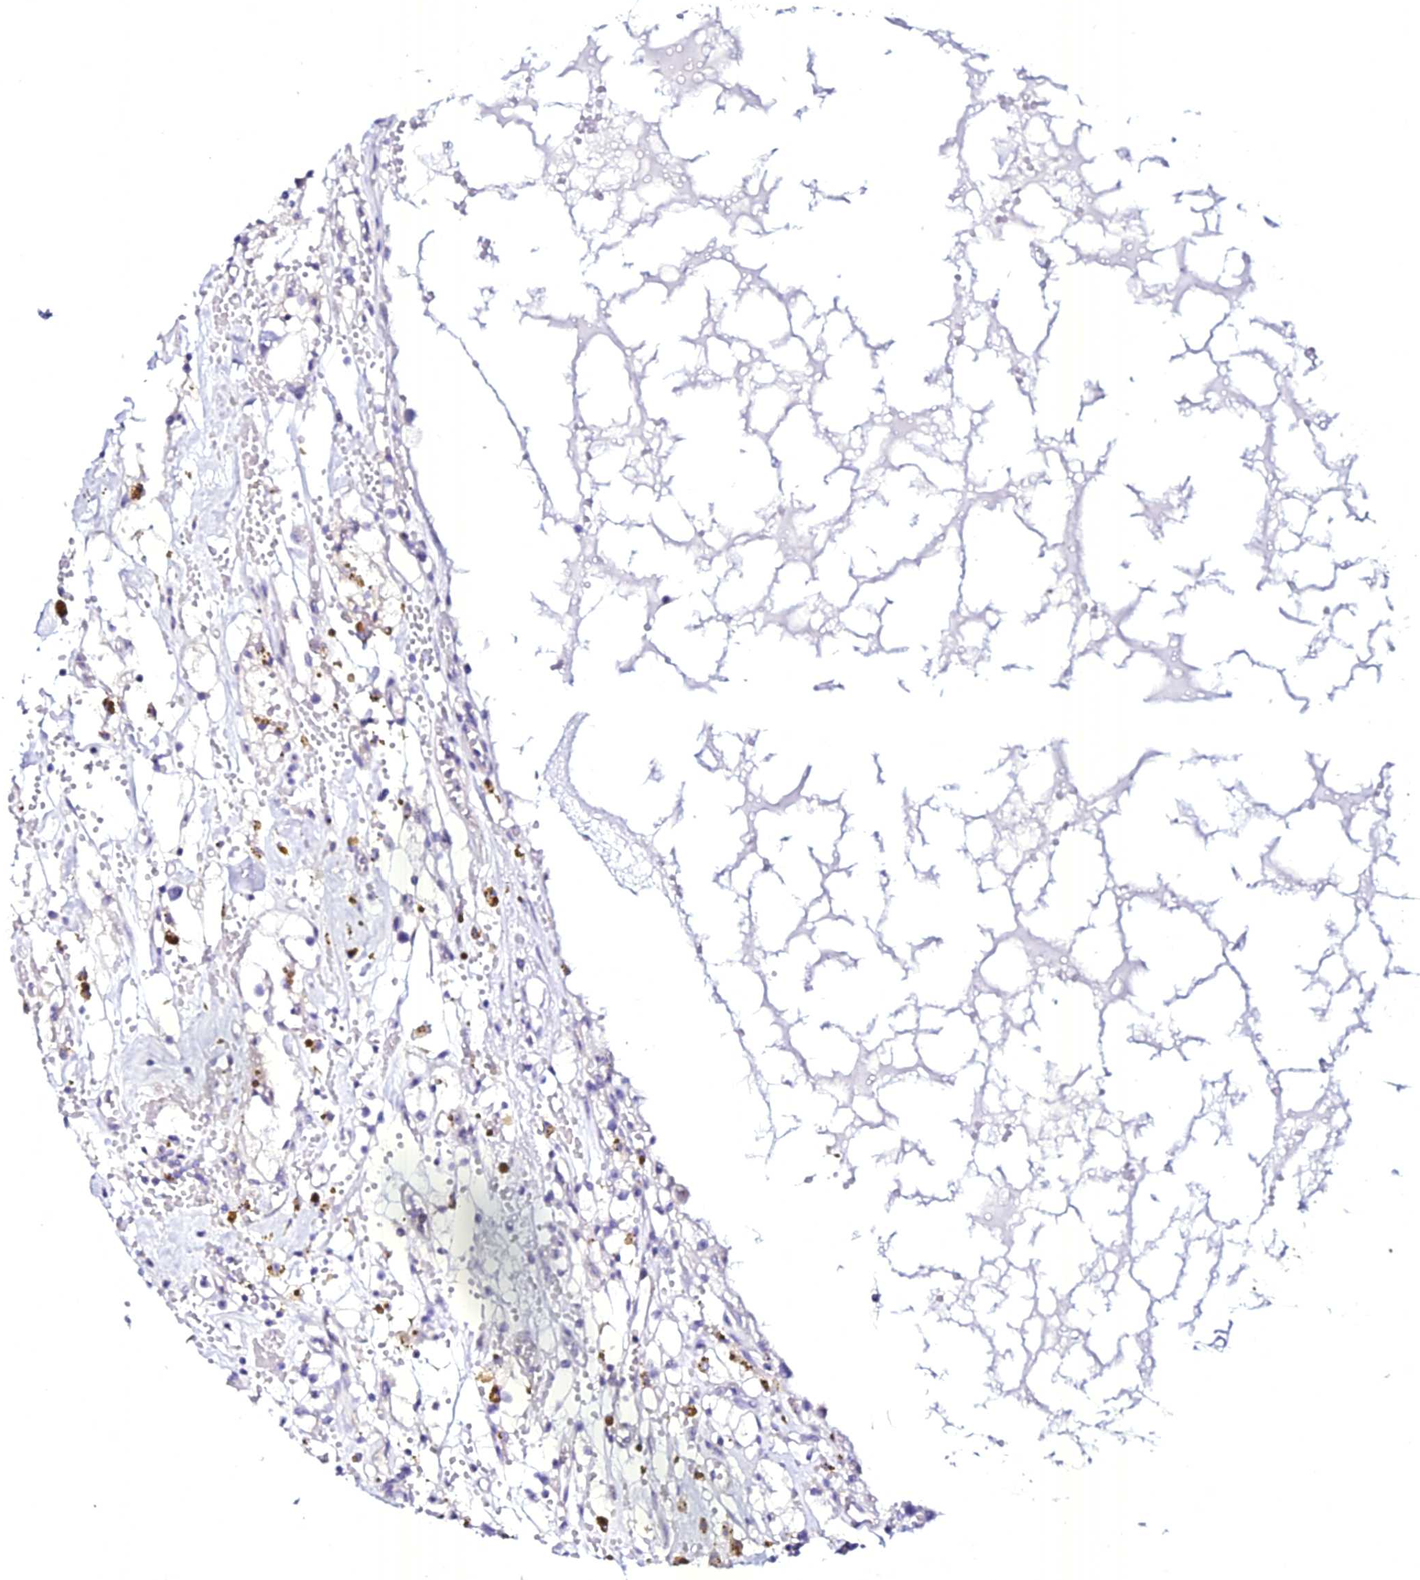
{"staining": {"intensity": "negative", "quantity": "none", "location": "none"}, "tissue": "renal cancer", "cell_type": "Tumor cells", "image_type": "cancer", "snomed": [{"axis": "morphology", "description": "Adenocarcinoma, NOS"}, {"axis": "topography", "description": "Kidney"}], "caption": "High power microscopy micrograph of an immunohistochemistry histopathology image of renal adenocarcinoma, revealing no significant staining in tumor cells. The staining was performed using DAB (3,3'-diaminobenzidine) to visualize the protein expression in brown, while the nuclei were stained in blue with hematoxylin (Magnification: 20x).", "gene": "ATG16L2", "patient": {"sex": "male", "age": 56}}